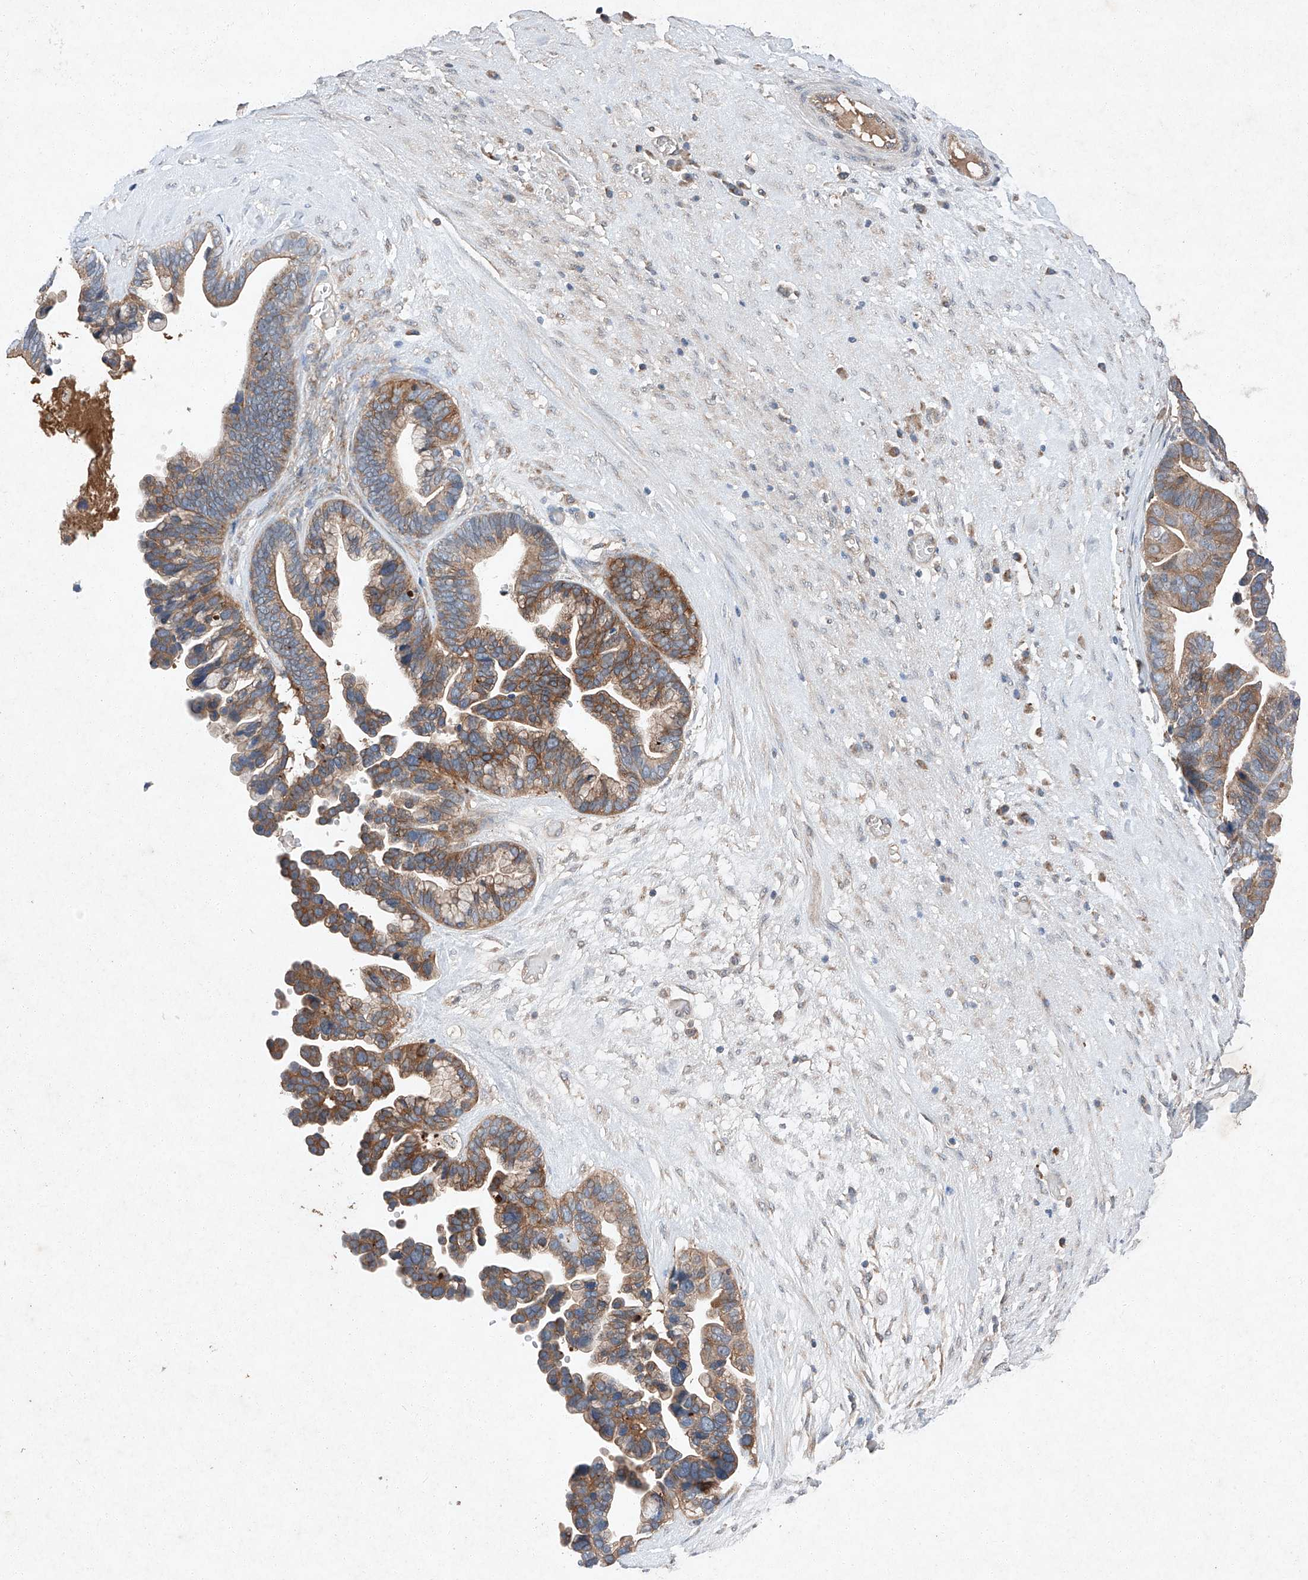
{"staining": {"intensity": "moderate", "quantity": ">75%", "location": "cytoplasmic/membranous"}, "tissue": "ovarian cancer", "cell_type": "Tumor cells", "image_type": "cancer", "snomed": [{"axis": "morphology", "description": "Cystadenocarcinoma, serous, NOS"}, {"axis": "topography", "description": "Ovary"}], "caption": "Brown immunohistochemical staining in human ovarian cancer (serous cystadenocarcinoma) shows moderate cytoplasmic/membranous positivity in approximately >75% of tumor cells.", "gene": "RUSC1", "patient": {"sex": "female", "age": 56}}